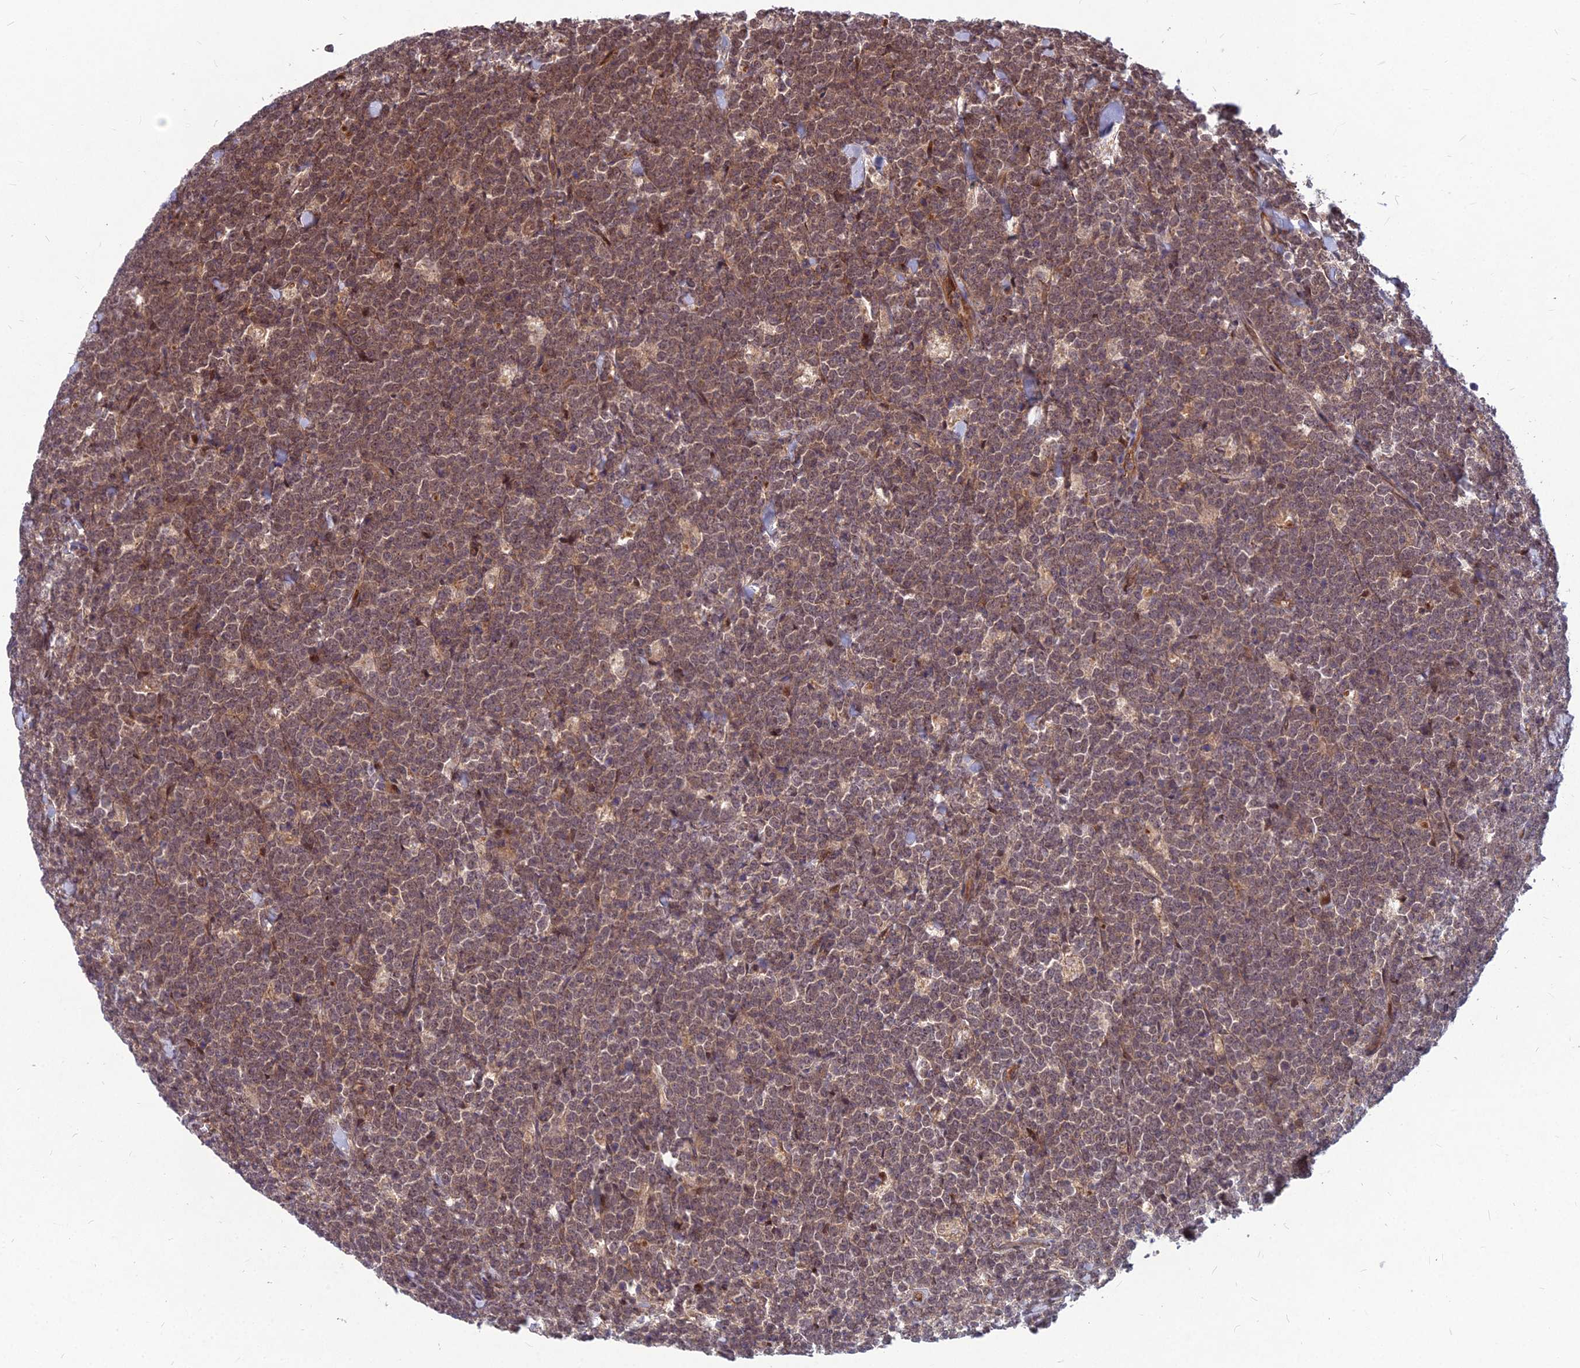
{"staining": {"intensity": "weak", "quantity": "25%-75%", "location": "cytoplasmic/membranous"}, "tissue": "lymphoma", "cell_type": "Tumor cells", "image_type": "cancer", "snomed": [{"axis": "morphology", "description": "Malignant lymphoma, non-Hodgkin's type, High grade"}, {"axis": "topography", "description": "Small intestine"}], "caption": "Immunohistochemistry (IHC) staining of malignant lymphoma, non-Hodgkin's type (high-grade), which reveals low levels of weak cytoplasmic/membranous staining in approximately 25%-75% of tumor cells indicating weak cytoplasmic/membranous protein positivity. The staining was performed using DAB (brown) for protein detection and nuclei were counterstained in hematoxylin (blue).", "gene": "MFSD8", "patient": {"sex": "male", "age": 8}}